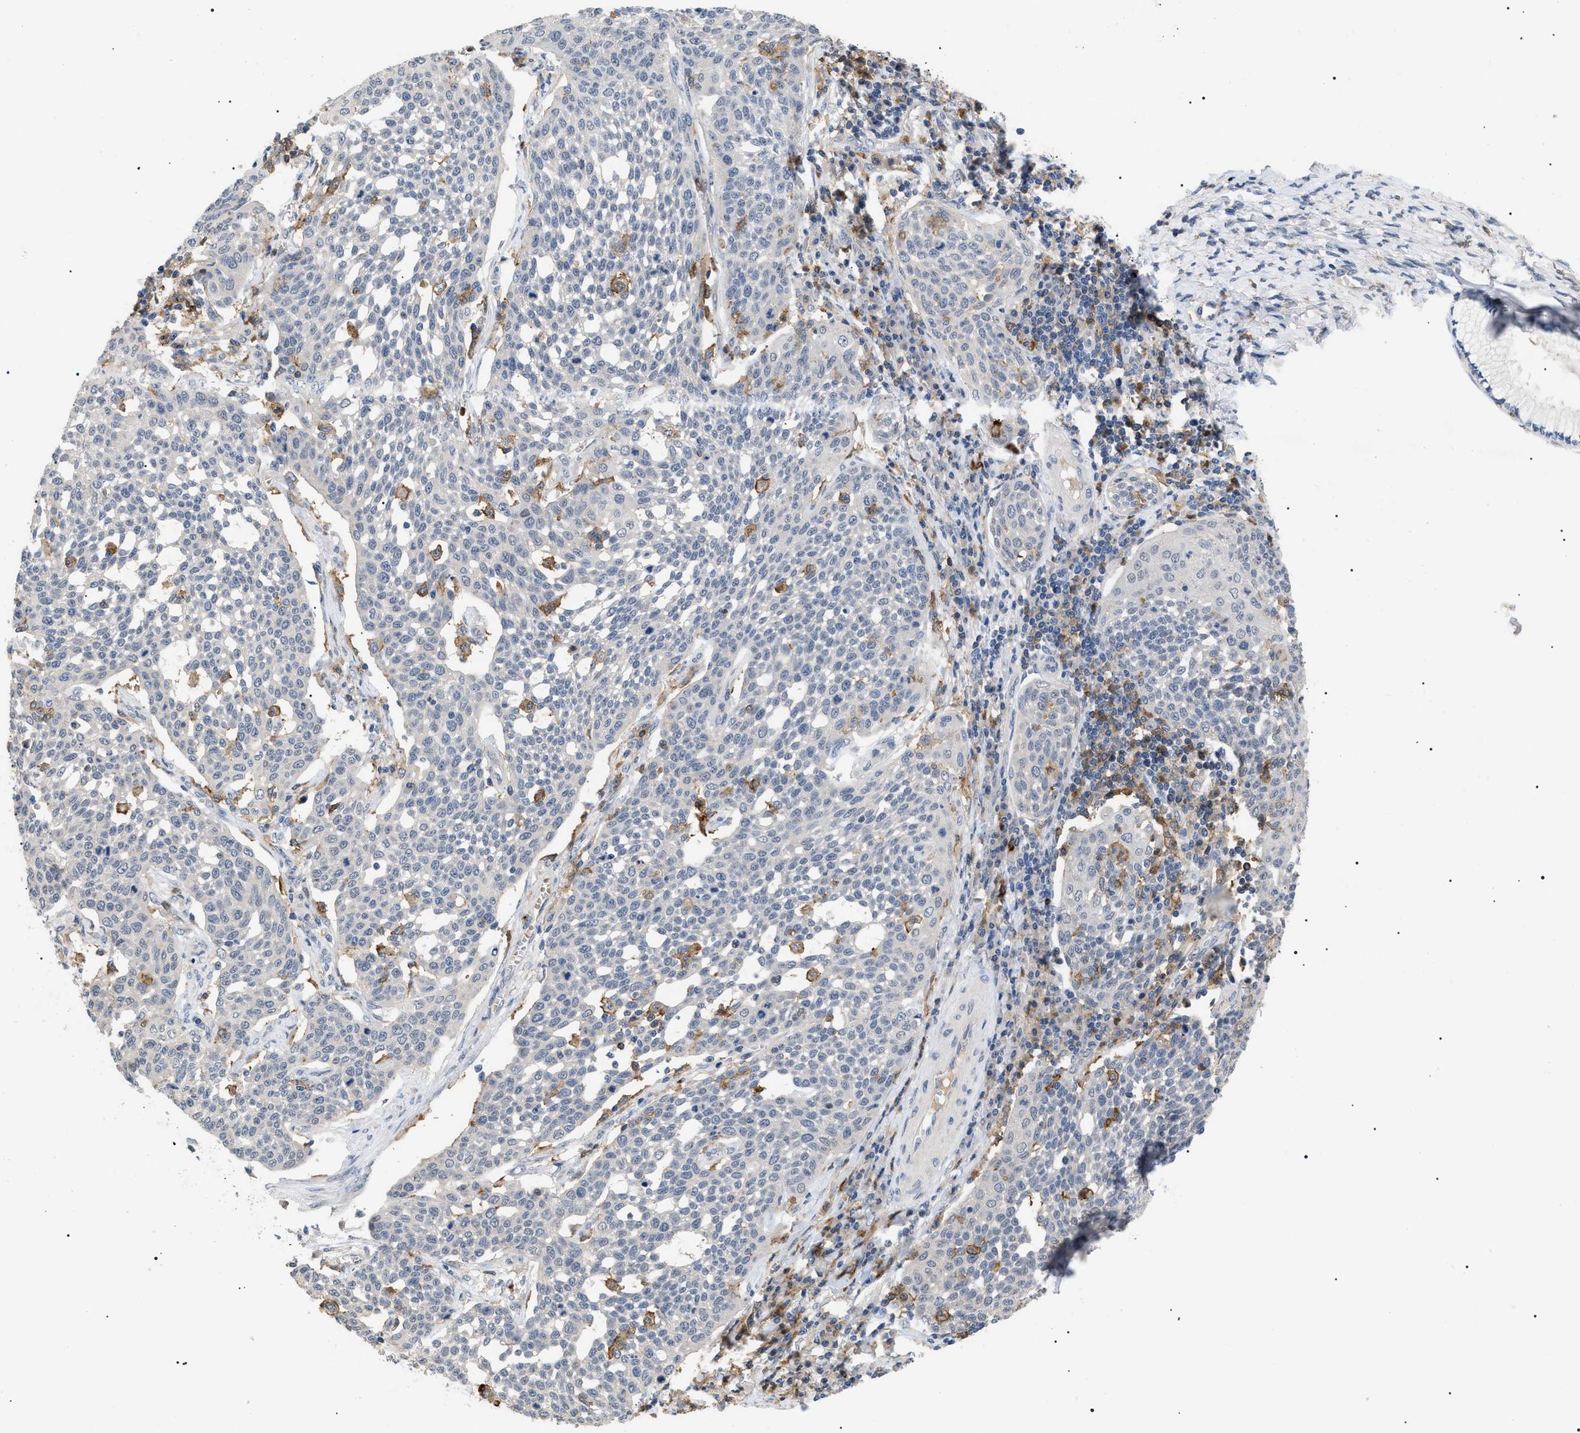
{"staining": {"intensity": "negative", "quantity": "none", "location": "none"}, "tissue": "cervical cancer", "cell_type": "Tumor cells", "image_type": "cancer", "snomed": [{"axis": "morphology", "description": "Squamous cell carcinoma, NOS"}, {"axis": "topography", "description": "Cervix"}], "caption": "An IHC histopathology image of cervical cancer (squamous cell carcinoma) is shown. There is no staining in tumor cells of cervical cancer (squamous cell carcinoma).", "gene": "CD300A", "patient": {"sex": "female", "age": 34}}